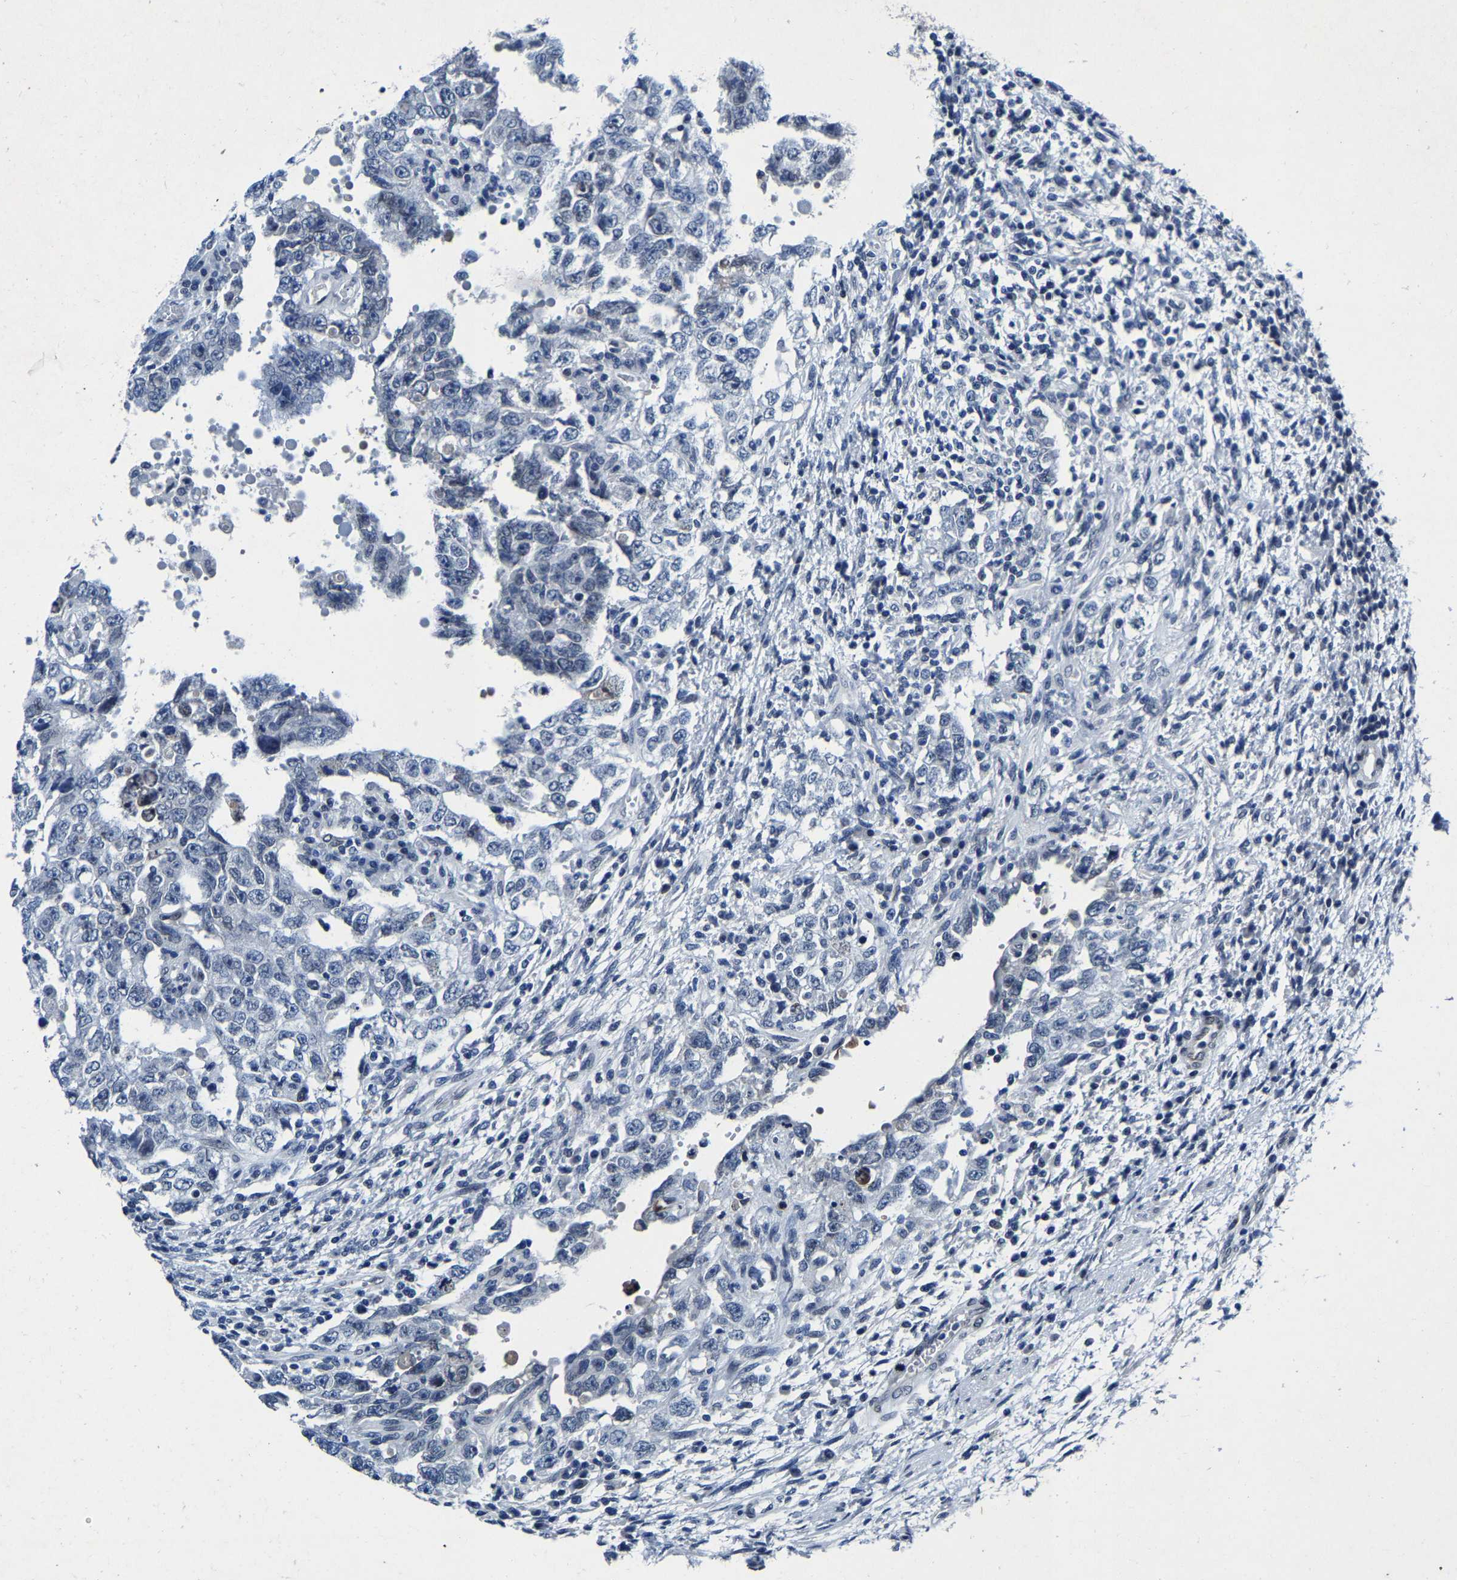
{"staining": {"intensity": "negative", "quantity": "none", "location": "none"}, "tissue": "testis cancer", "cell_type": "Tumor cells", "image_type": "cancer", "snomed": [{"axis": "morphology", "description": "Carcinoma, Embryonal, NOS"}, {"axis": "topography", "description": "Testis"}], "caption": "An immunohistochemistry (IHC) histopathology image of embryonal carcinoma (testis) is shown. There is no staining in tumor cells of embryonal carcinoma (testis). The staining is performed using DAB brown chromogen with nuclei counter-stained in using hematoxylin.", "gene": "UBN2", "patient": {"sex": "male", "age": 26}}